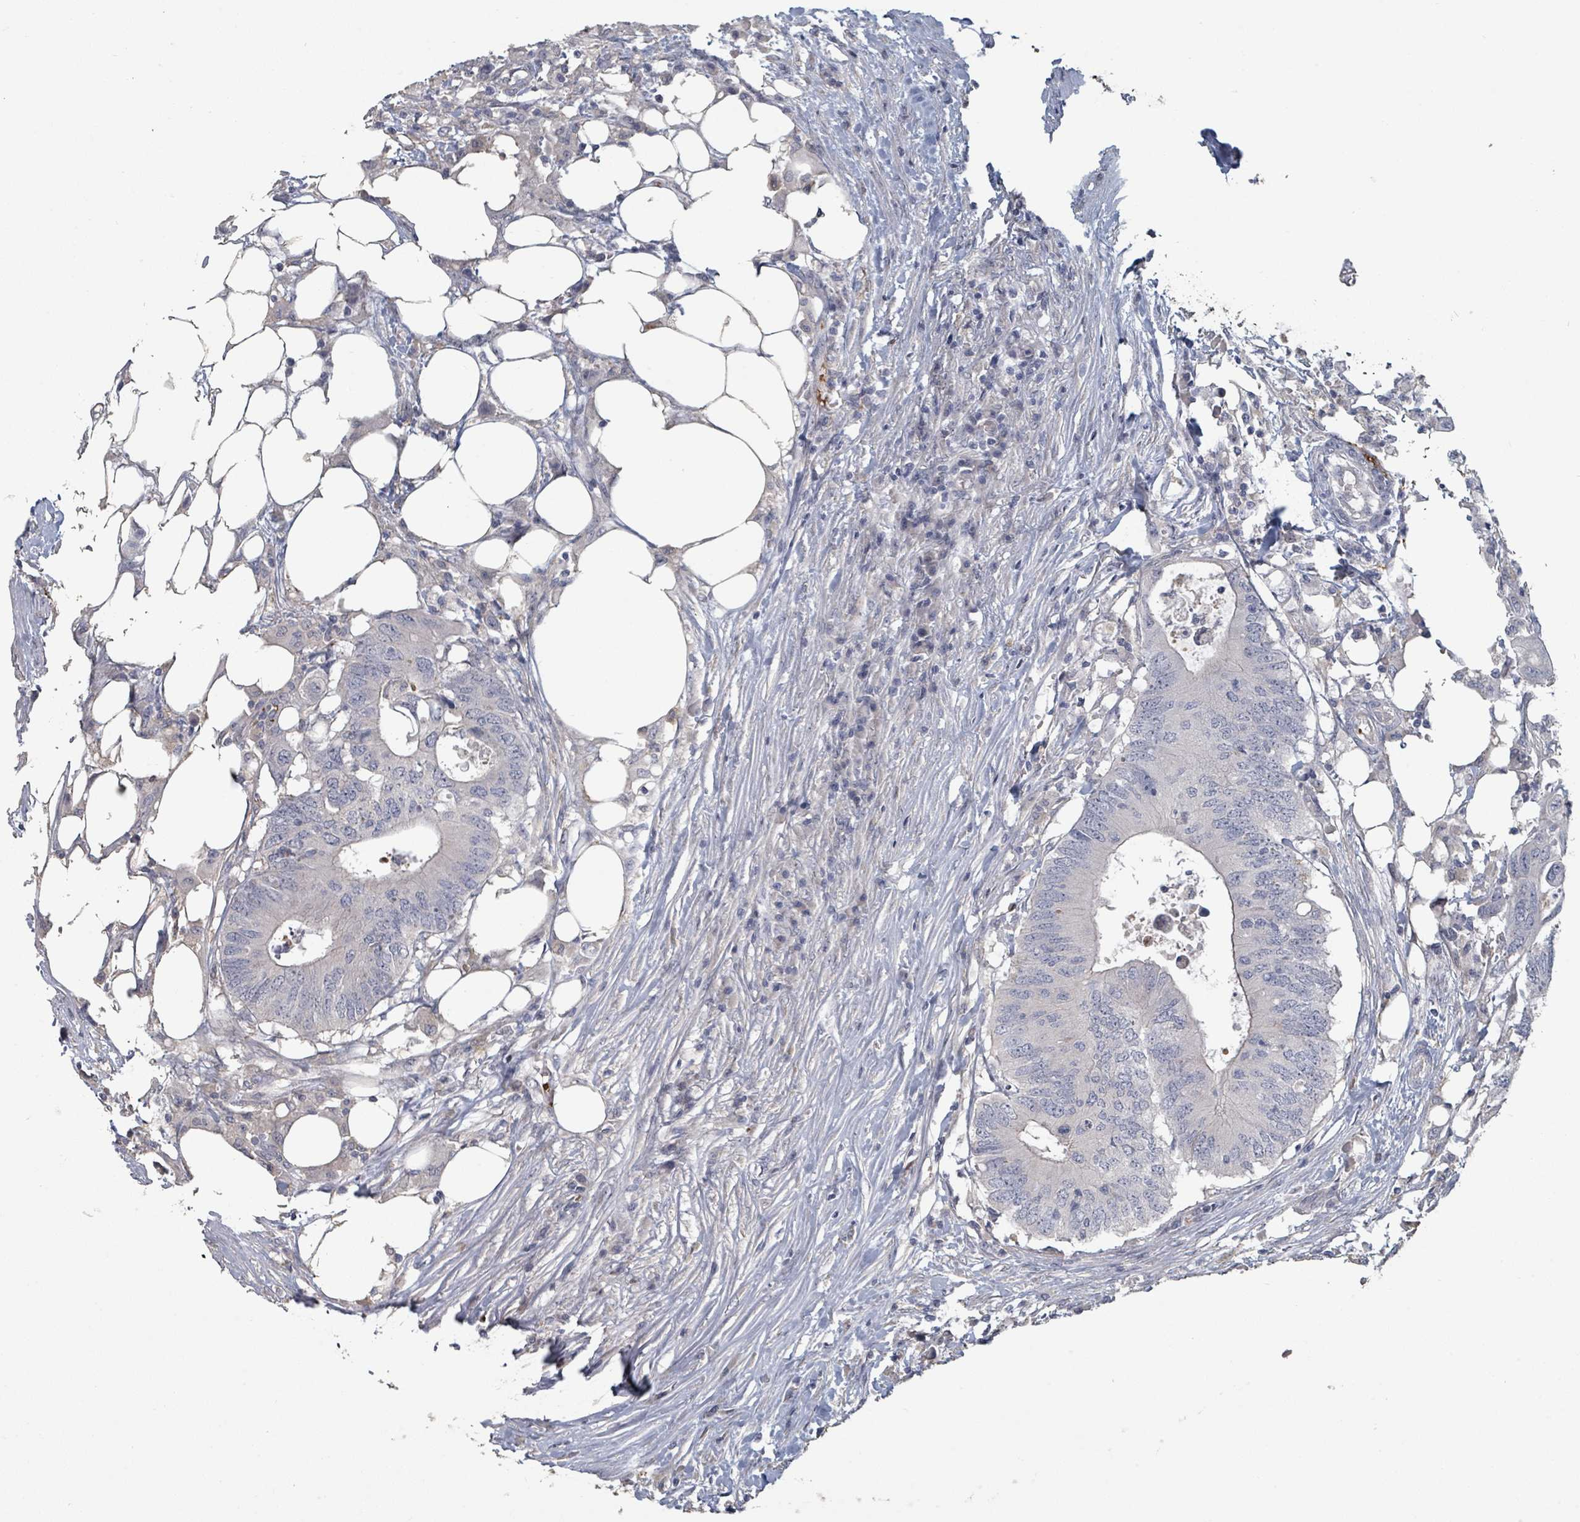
{"staining": {"intensity": "negative", "quantity": "none", "location": "none"}, "tissue": "colorectal cancer", "cell_type": "Tumor cells", "image_type": "cancer", "snomed": [{"axis": "morphology", "description": "Adenocarcinoma, NOS"}, {"axis": "topography", "description": "Colon"}], "caption": "DAB immunohistochemical staining of colorectal adenocarcinoma shows no significant positivity in tumor cells.", "gene": "PLAUR", "patient": {"sex": "male", "age": 71}}